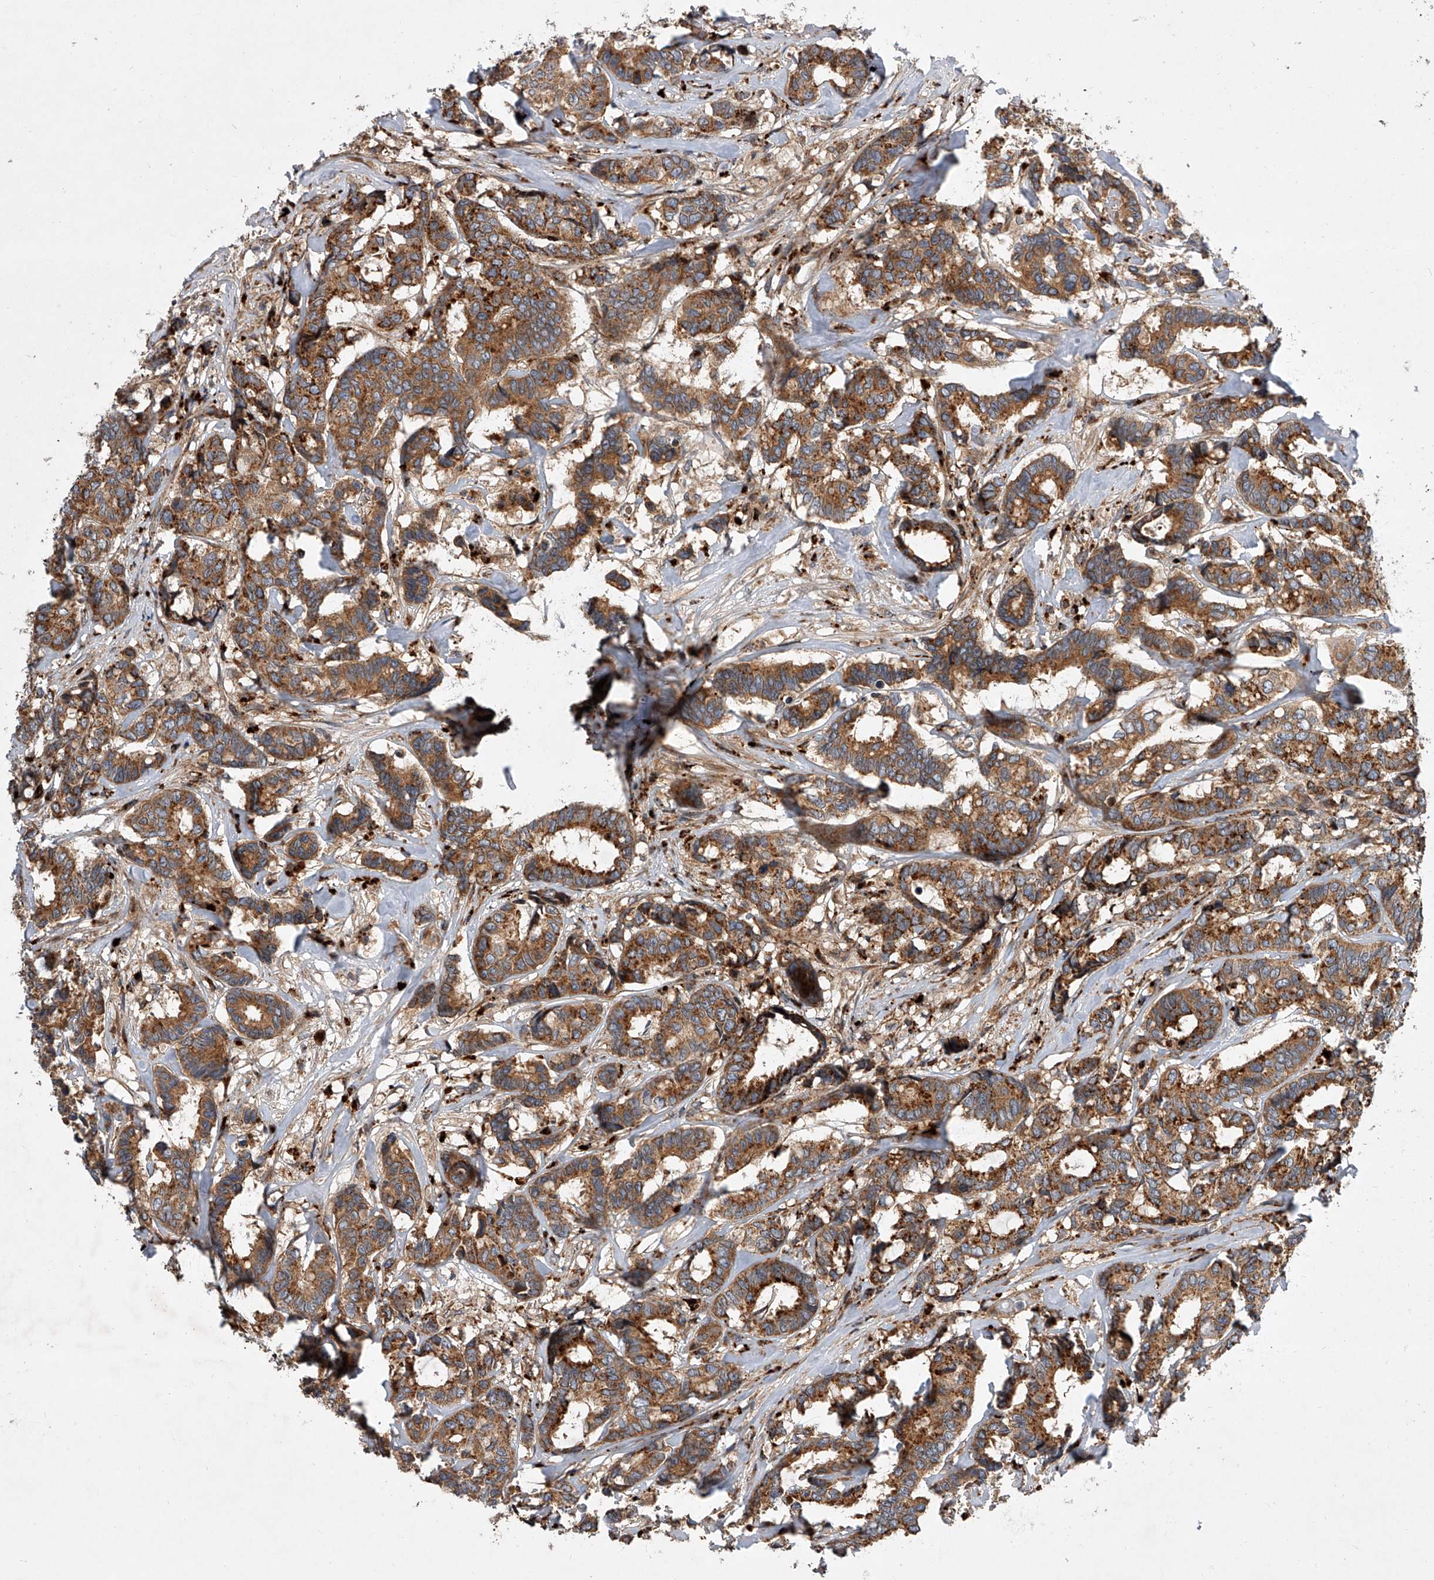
{"staining": {"intensity": "moderate", "quantity": ">75%", "location": "cytoplasmic/membranous"}, "tissue": "breast cancer", "cell_type": "Tumor cells", "image_type": "cancer", "snomed": [{"axis": "morphology", "description": "Duct carcinoma"}, {"axis": "topography", "description": "Breast"}], "caption": "Immunohistochemistry (IHC) photomicrograph of neoplastic tissue: human breast cancer stained using immunohistochemistry (IHC) reveals medium levels of moderate protein expression localized specifically in the cytoplasmic/membranous of tumor cells, appearing as a cytoplasmic/membranous brown color.", "gene": "USP47", "patient": {"sex": "female", "age": 87}}